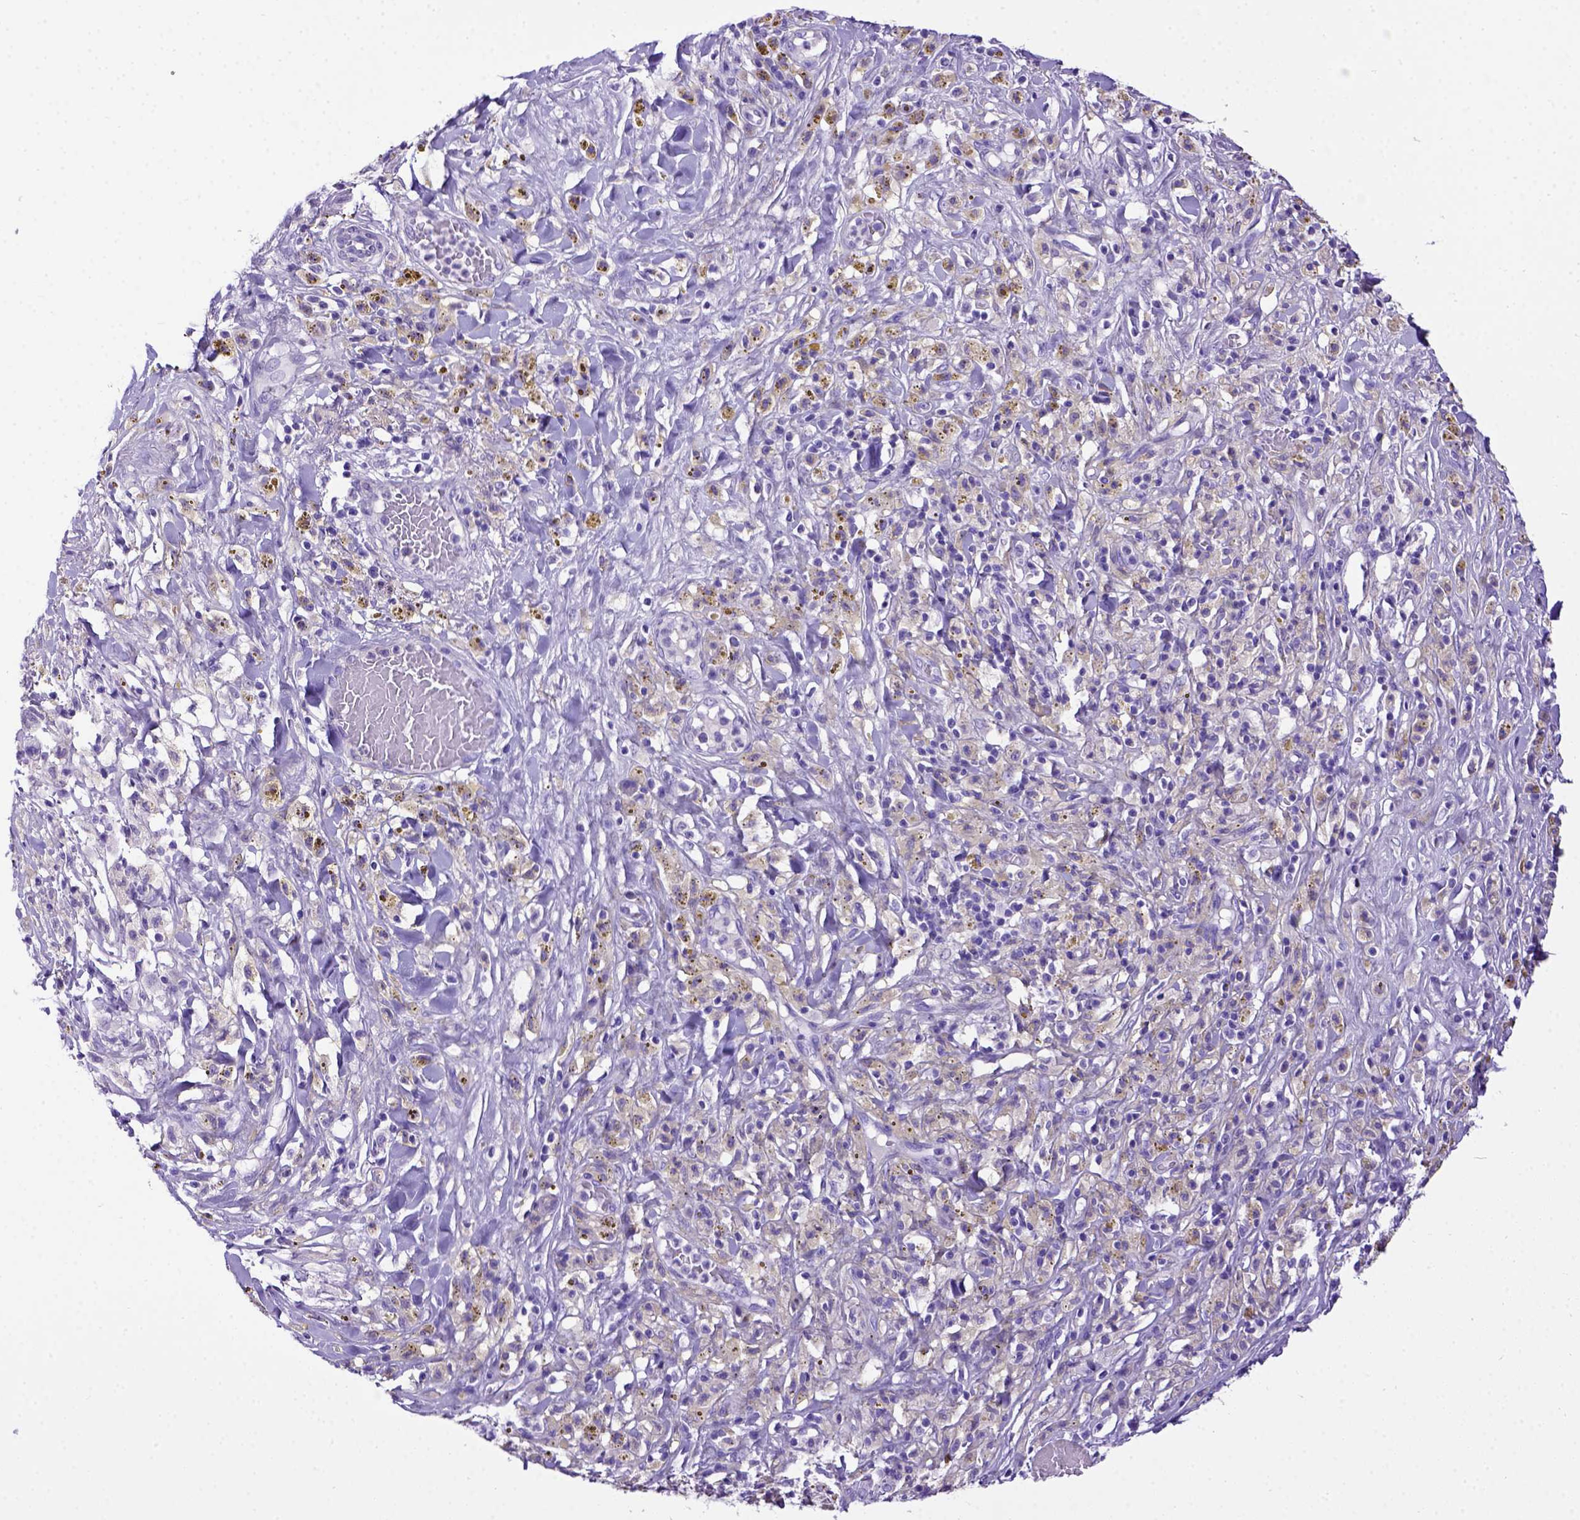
{"staining": {"intensity": "negative", "quantity": "none", "location": "none"}, "tissue": "melanoma", "cell_type": "Tumor cells", "image_type": "cancer", "snomed": [{"axis": "morphology", "description": "Malignant melanoma, NOS"}, {"axis": "topography", "description": "Skin"}], "caption": "An immunohistochemistry photomicrograph of melanoma is shown. There is no staining in tumor cells of melanoma. (DAB (3,3'-diaminobenzidine) immunohistochemistry (IHC) visualized using brightfield microscopy, high magnification).", "gene": "PTGES", "patient": {"sex": "female", "age": 91}}